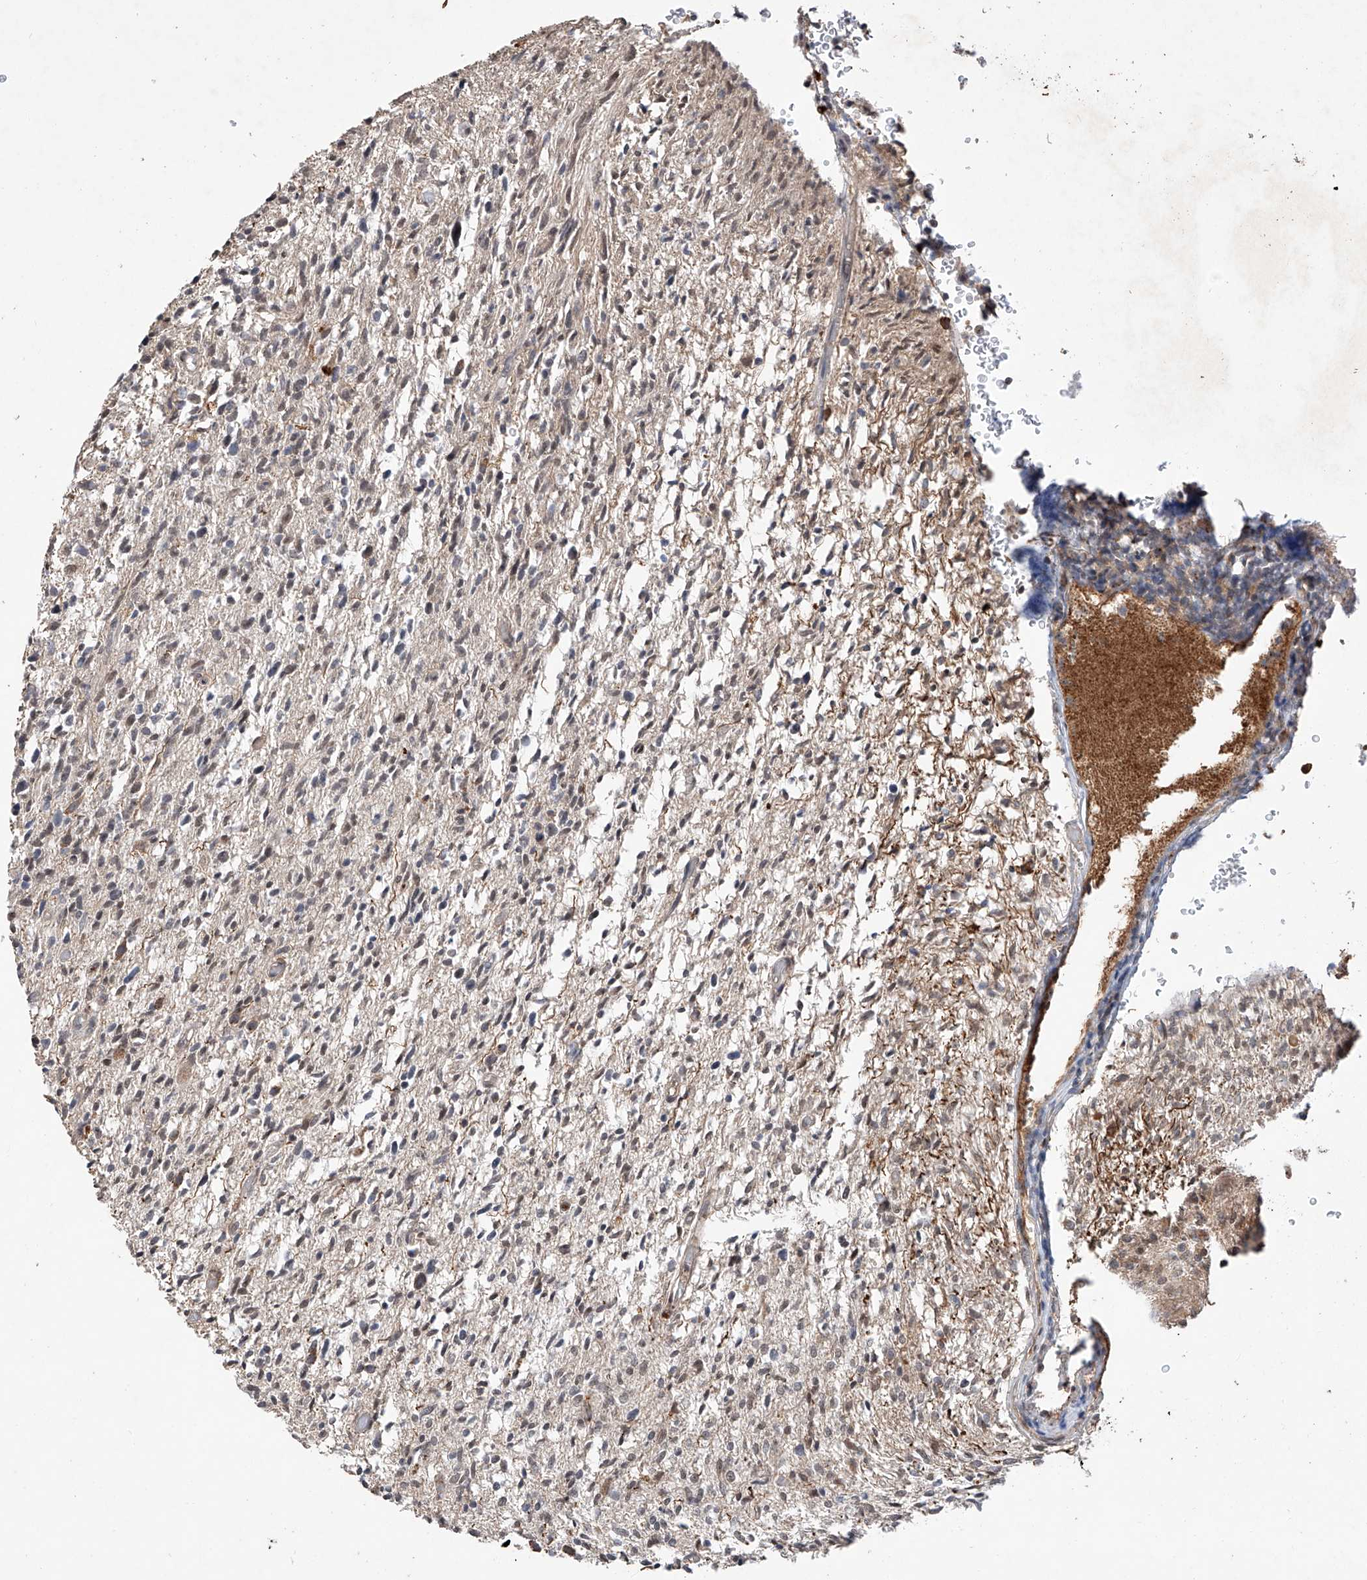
{"staining": {"intensity": "weak", "quantity": "<25%", "location": "cytoplasmic/membranous"}, "tissue": "glioma", "cell_type": "Tumor cells", "image_type": "cancer", "snomed": [{"axis": "morphology", "description": "Glioma, malignant, High grade"}, {"axis": "topography", "description": "Brain"}], "caption": "This is an immunohistochemistry photomicrograph of glioma. There is no staining in tumor cells.", "gene": "RILPL2", "patient": {"sex": "female", "age": 57}}